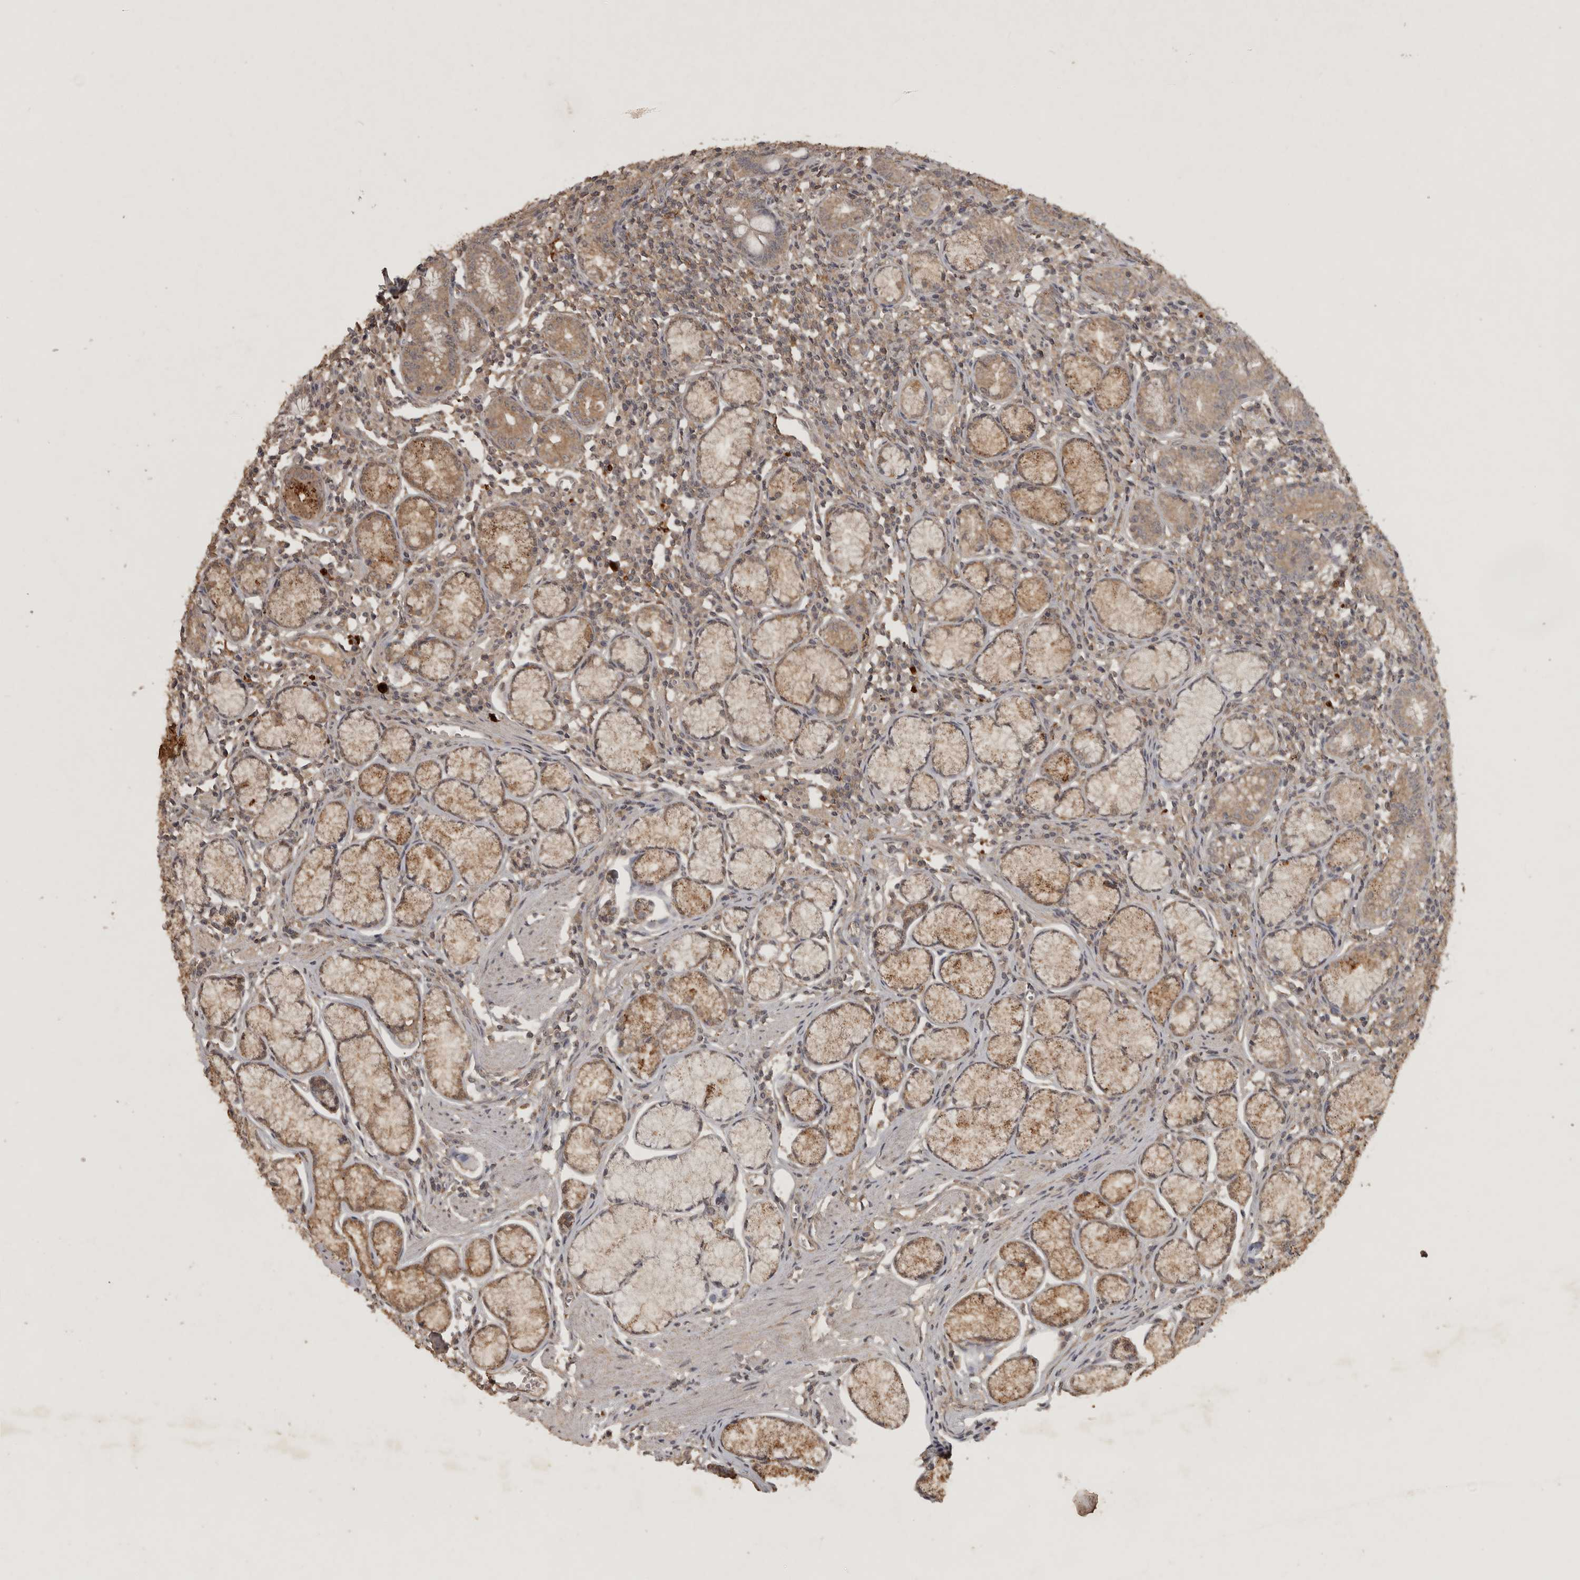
{"staining": {"intensity": "strong", "quantity": "25%-75%", "location": "cytoplasmic/membranous"}, "tissue": "stomach", "cell_type": "Glandular cells", "image_type": "normal", "snomed": [{"axis": "morphology", "description": "Normal tissue, NOS"}, {"axis": "topography", "description": "Stomach"}], "caption": "Protein staining reveals strong cytoplasmic/membranous staining in approximately 25%-75% of glandular cells in benign stomach.", "gene": "ADAMTS4", "patient": {"sex": "male", "age": 55}}